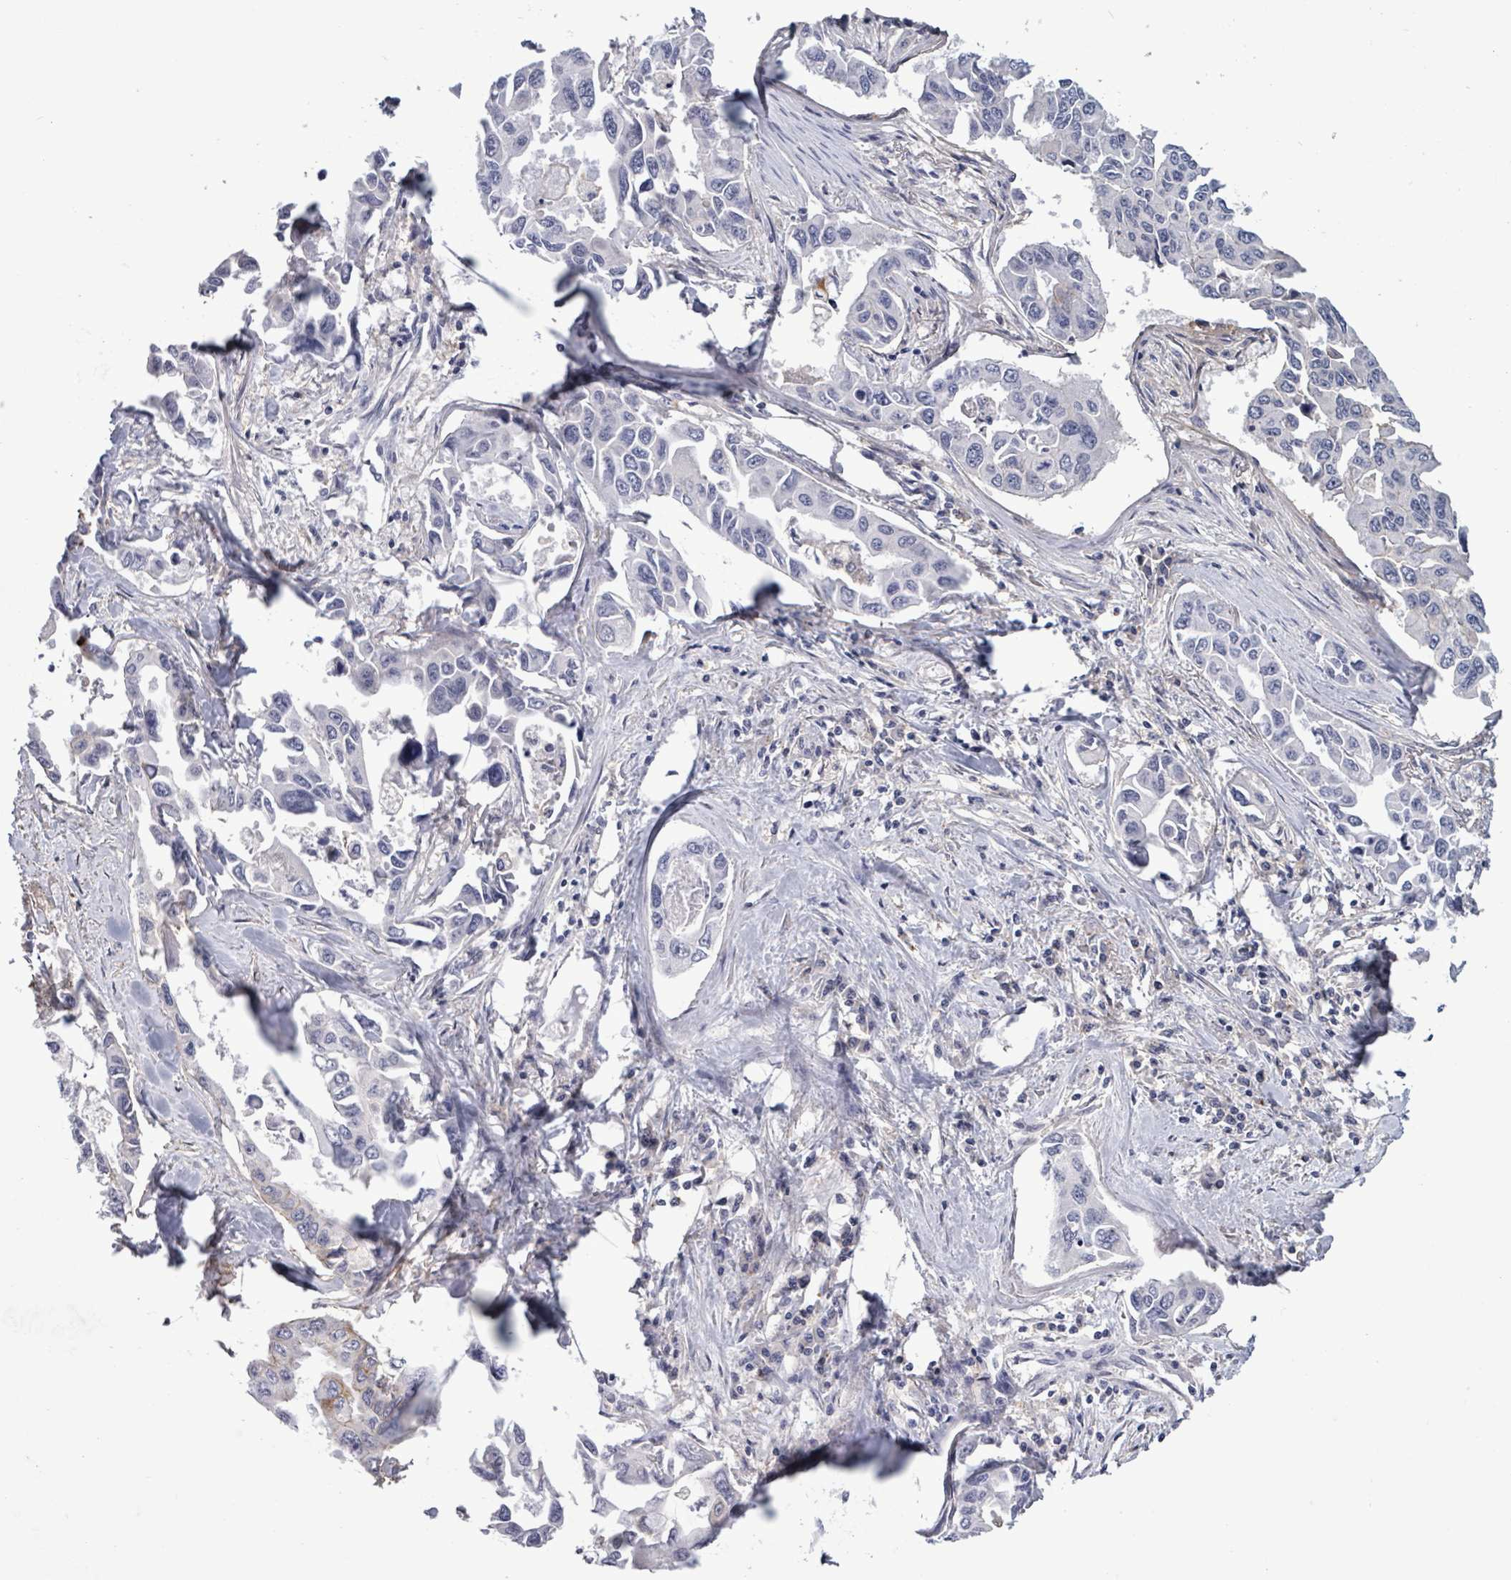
{"staining": {"intensity": "negative", "quantity": "none", "location": "none"}, "tissue": "lung cancer", "cell_type": "Tumor cells", "image_type": "cancer", "snomed": [{"axis": "morphology", "description": "Adenocarcinoma, NOS"}, {"axis": "topography", "description": "Lung"}], "caption": "Immunohistochemistry micrograph of neoplastic tissue: human lung cancer (adenocarcinoma) stained with DAB (3,3'-diaminobenzidine) exhibits no significant protein staining in tumor cells.", "gene": "BSG", "patient": {"sex": "male", "age": 64}}